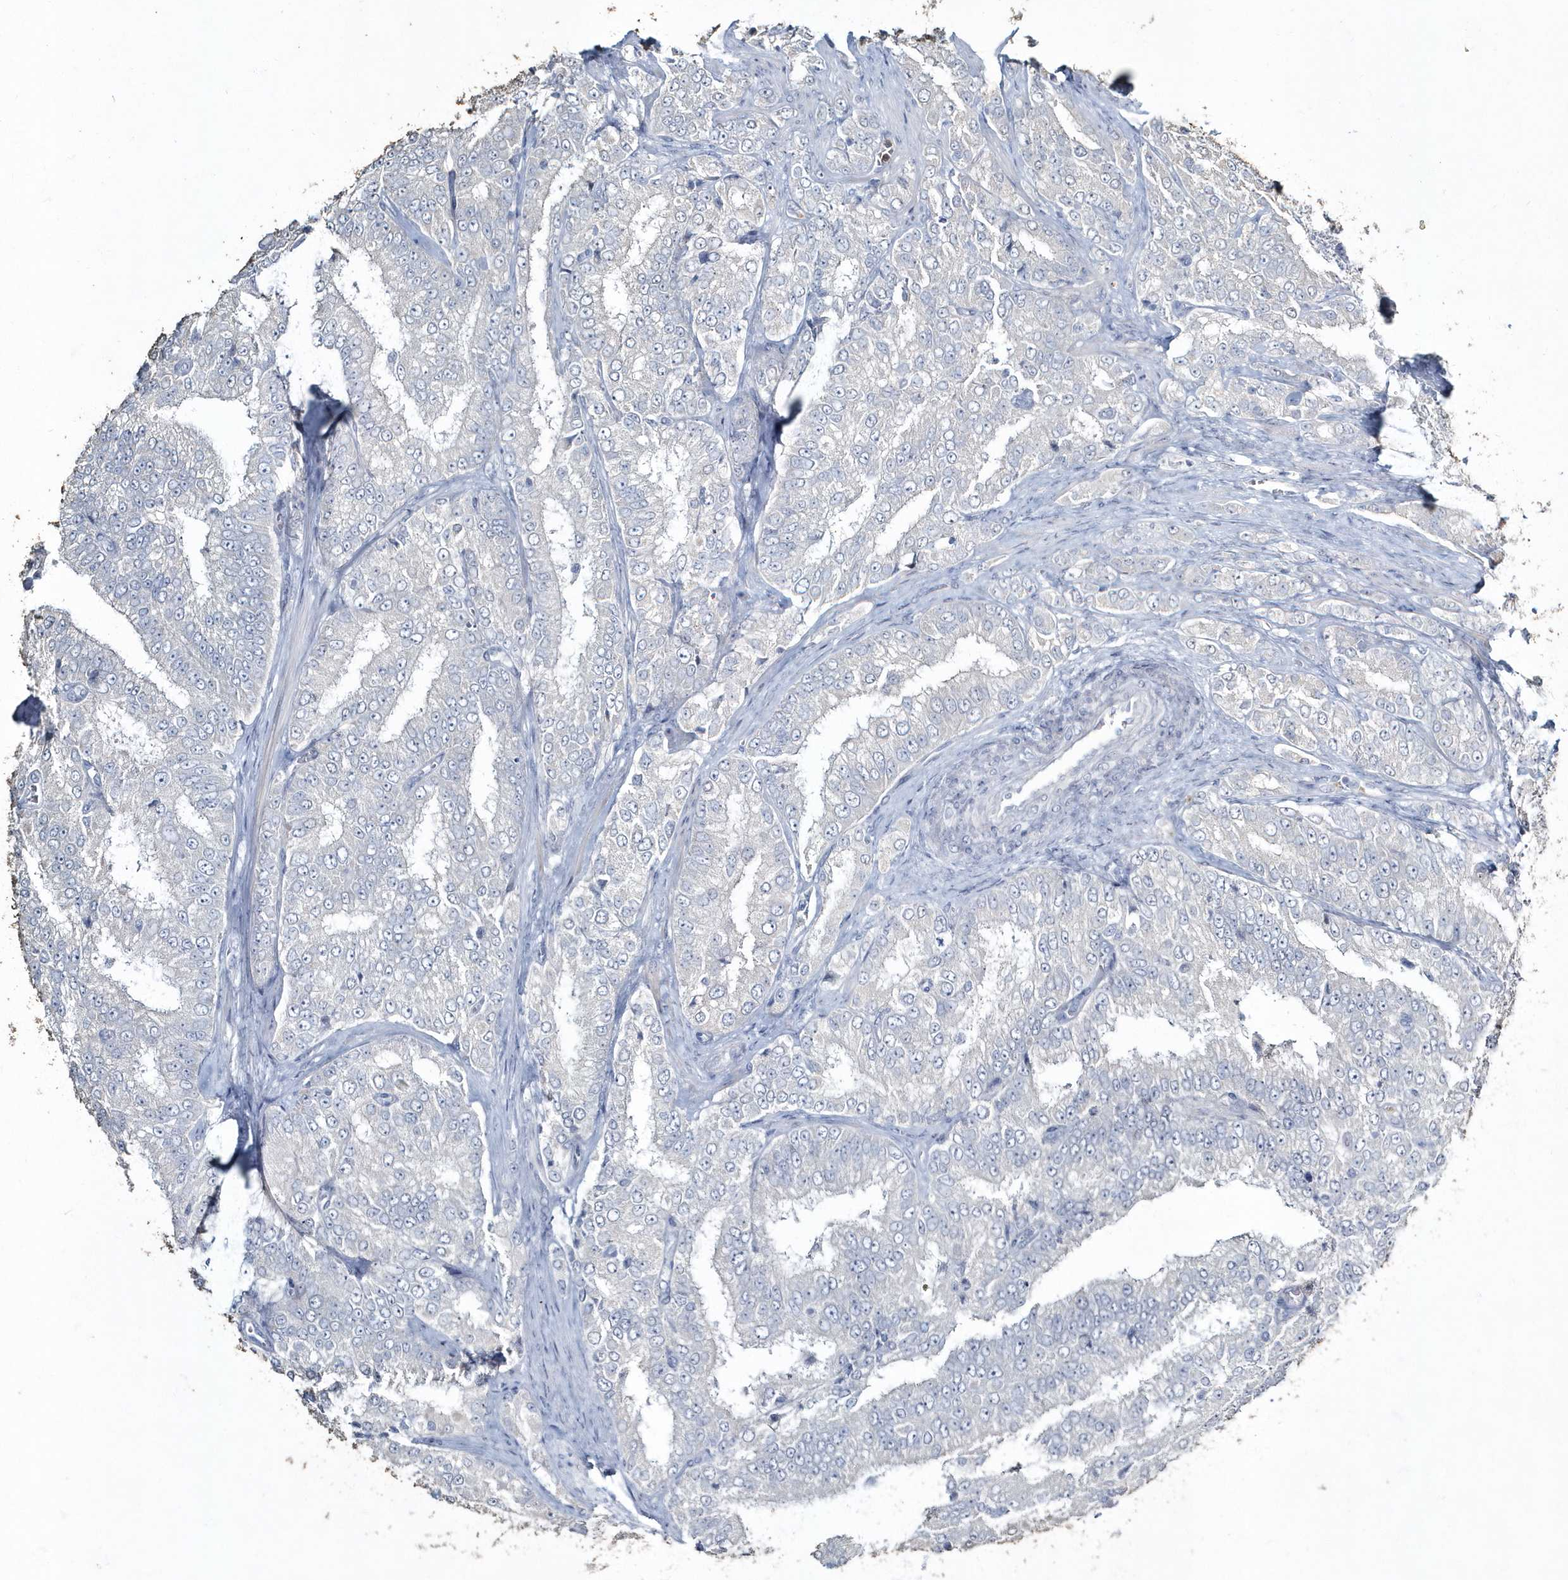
{"staining": {"intensity": "negative", "quantity": "none", "location": "none"}, "tissue": "prostate cancer", "cell_type": "Tumor cells", "image_type": "cancer", "snomed": [{"axis": "morphology", "description": "Adenocarcinoma, High grade"}, {"axis": "topography", "description": "Prostate"}], "caption": "An image of human prostate cancer is negative for staining in tumor cells. (DAB immunohistochemistry with hematoxylin counter stain).", "gene": "MYOT", "patient": {"sex": "male", "age": 58}}